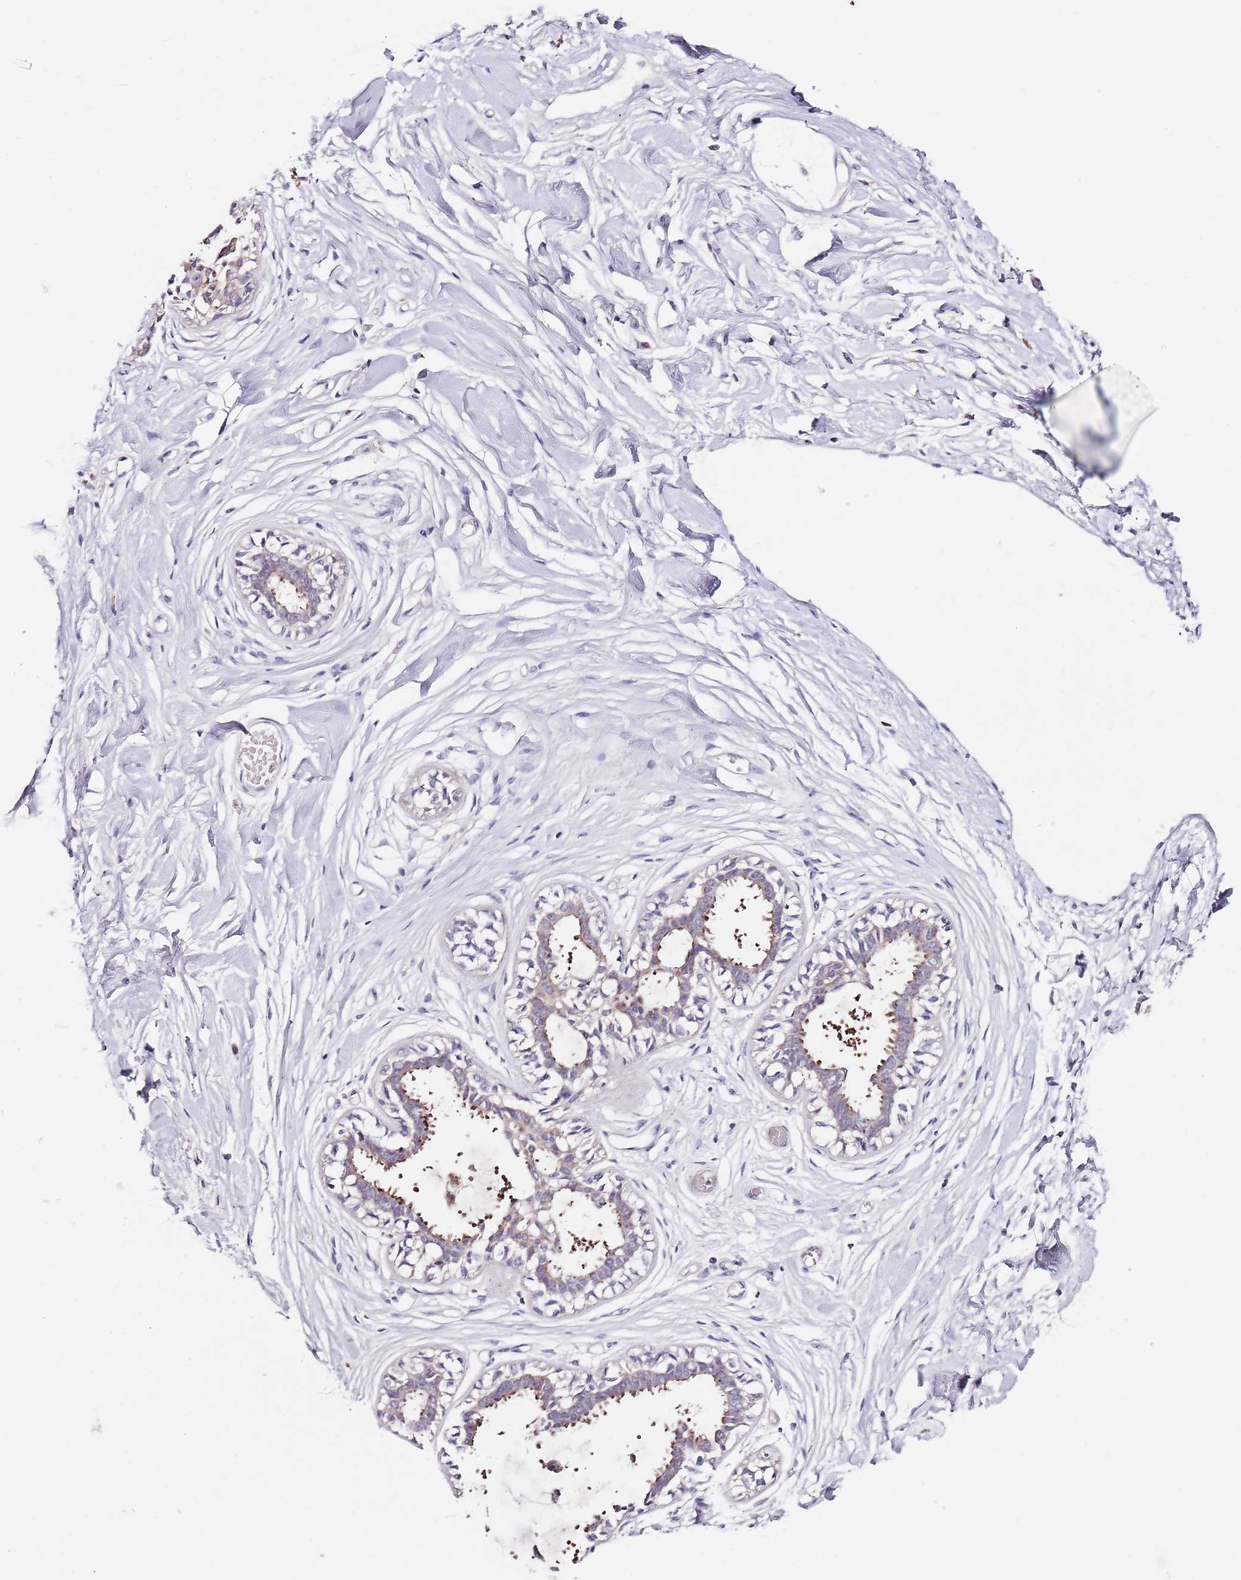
{"staining": {"intensity": "negative", "quantity": "none", "location": "none"}, "tissue": "breast", "cell_type": "Adipocytes", "image_type": "normal", "snomed": [{"axis": "morphology", "description": "Normal tissue, NOS"}, {"axis": "topography", "description": "Breast"}], "caption": "Protein analysis of normal breast displays no significant expression in adipocytes. (Brightfield microscopy of DAB IHC at high magnification).", "gene": "NRDE2", "patient": {"sex": "female", "age": 45}}